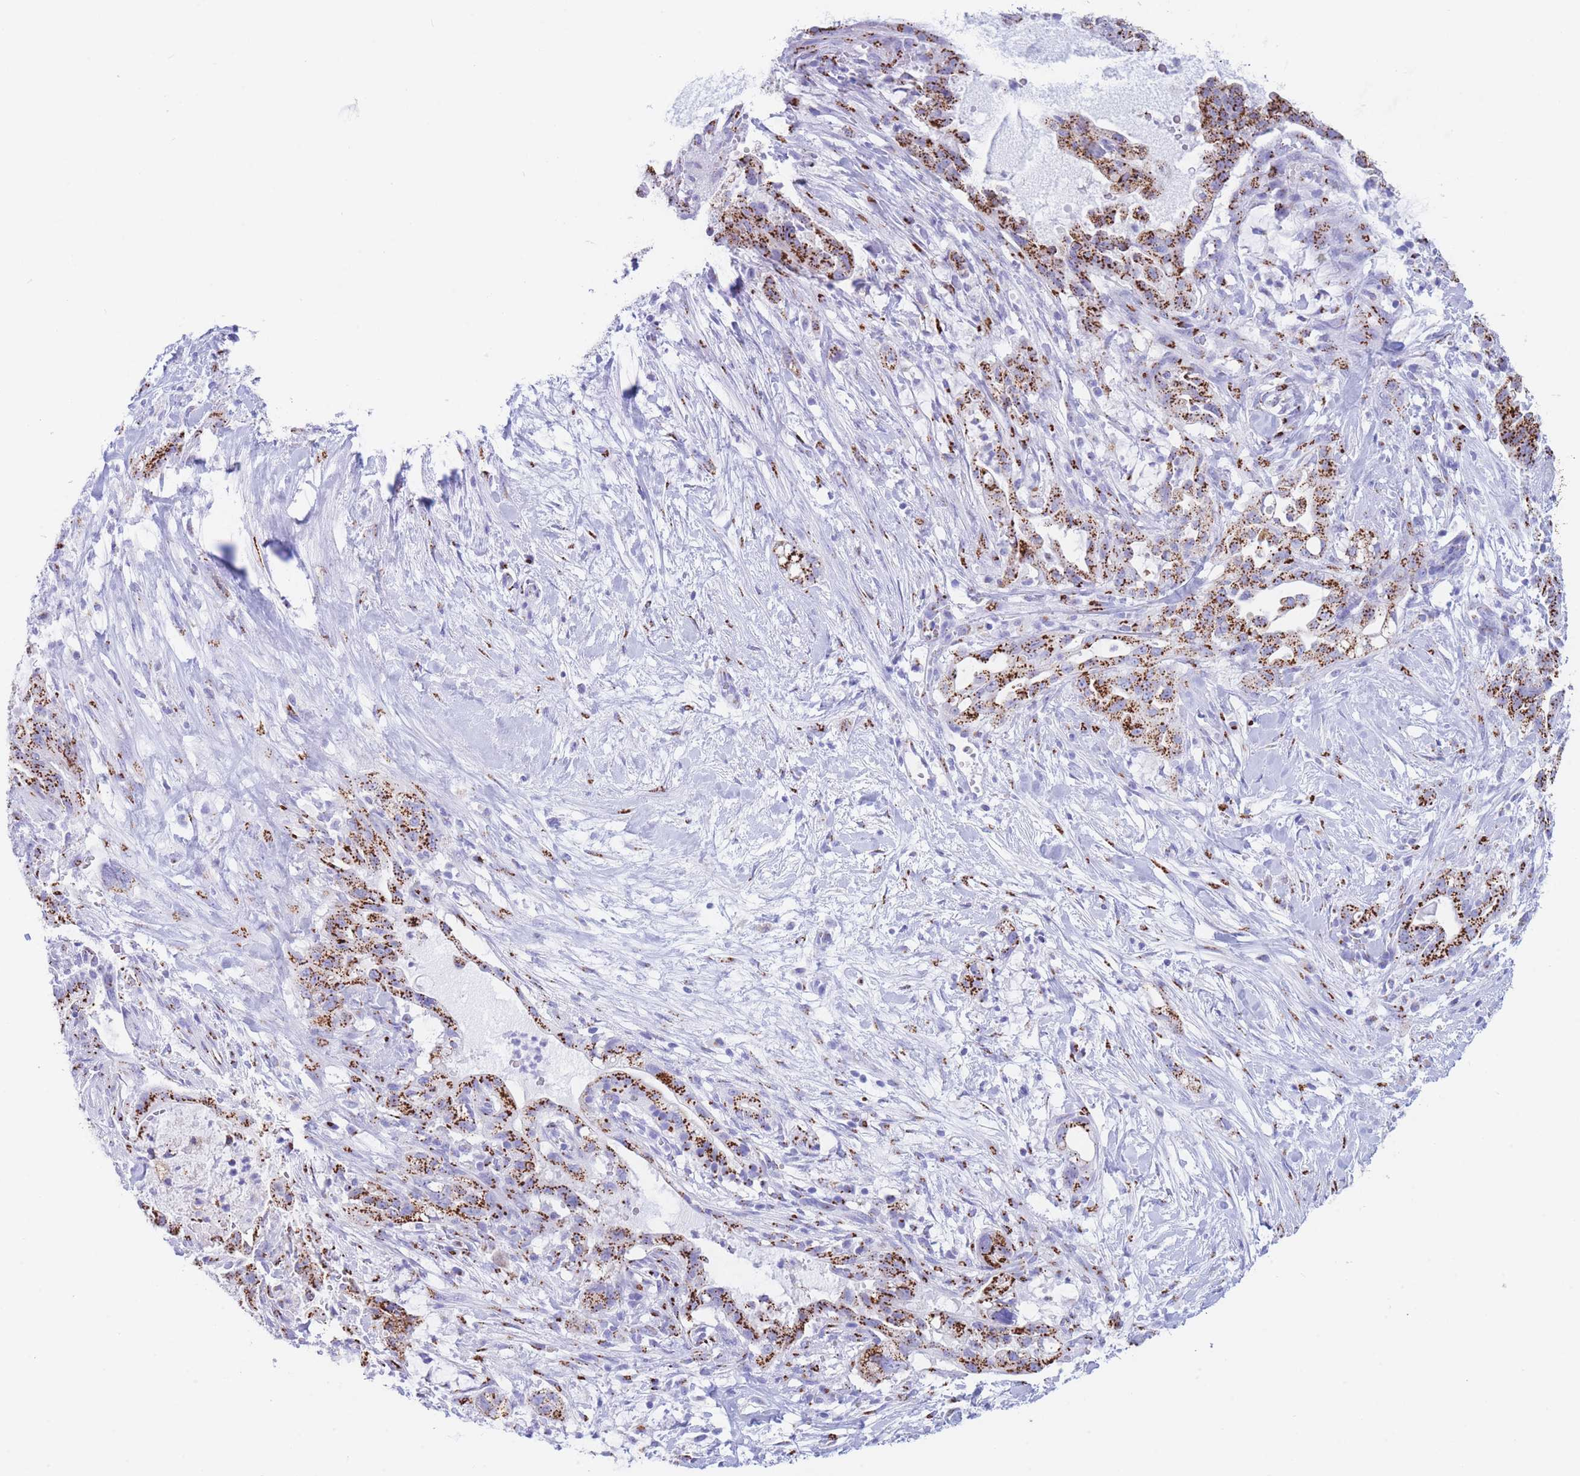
{"staining": {"intensity": "strong", "quantity": ">75%", "location": "cytoplasmic/membranous"}, "tissue": "pancreatic cancer", "cell_type": "Tumor cells", "image_type": "cancer", "snomed": [{"axis": "morphology", "description": "Adenocarcinoma, NOS"}, {"axis": "topography", "description": "Pancreas"}], "caption": "Strong cytoplasmic/membranous expression is present in approximately >75% of tumor cells in pancreatic cancer (adenocarcinoma). (DAB IHC, brown staining for protein, blue staining for nuclei).", "gene": "FAM3C", "patient": {"sex": "male", "age": 44}}